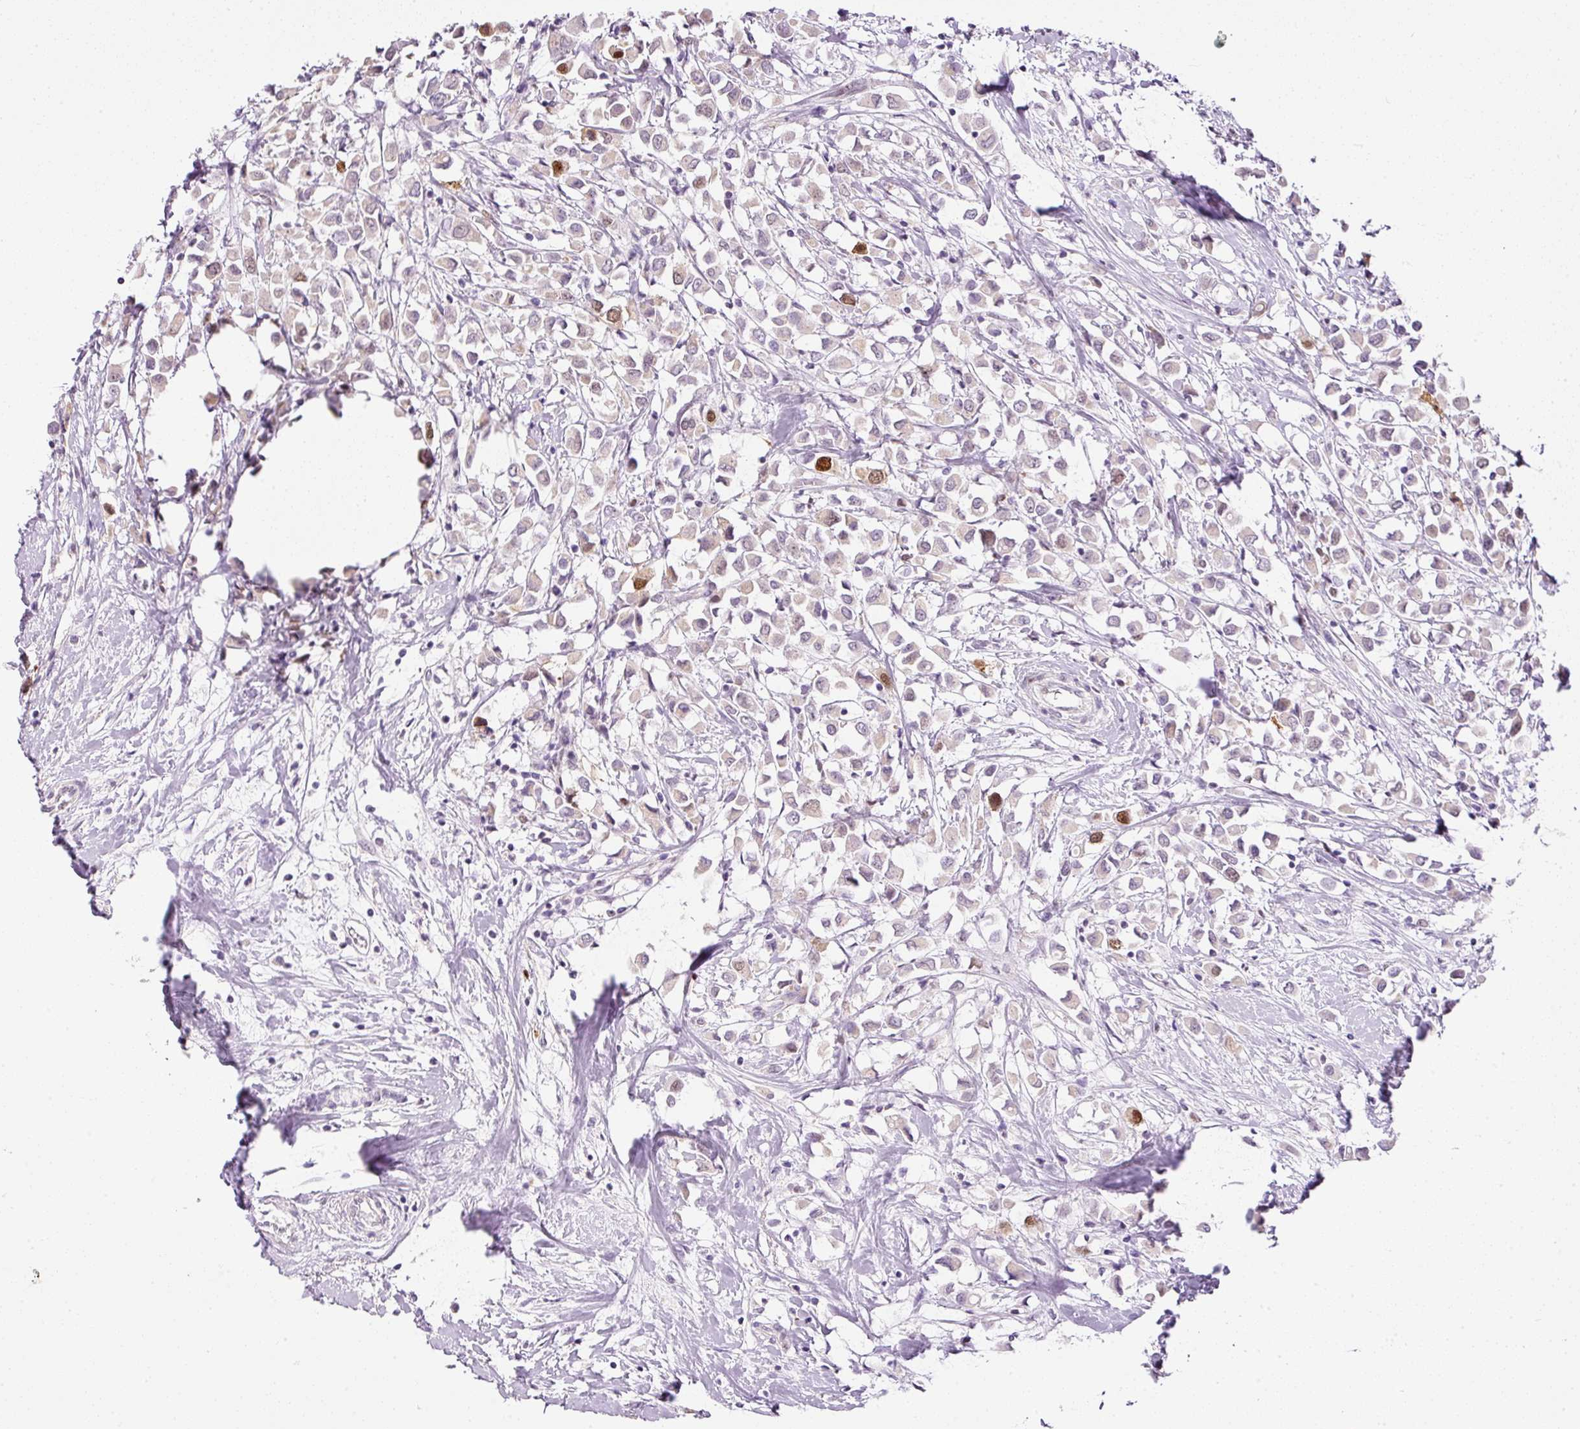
{"staining": {"intensity": "moderate", "quantity": "<25%", "location": "nuclear"}, "tissue": "breast cancer", "cell_type": "Tumor cells", "image_type": "cancer", "snomed": [{"axis": "morphology", "description": "Duct carcinoma"}, {"axis": "topography", "description": "Breast"}], "caption": "Protein expression analysis of breast infiltrating ductal carcinoma exhibits moderate nuclear expression in about <25% of tumor cells.", "gene": "KPNA2", "patient": {"sex": "female", "age": 61}}